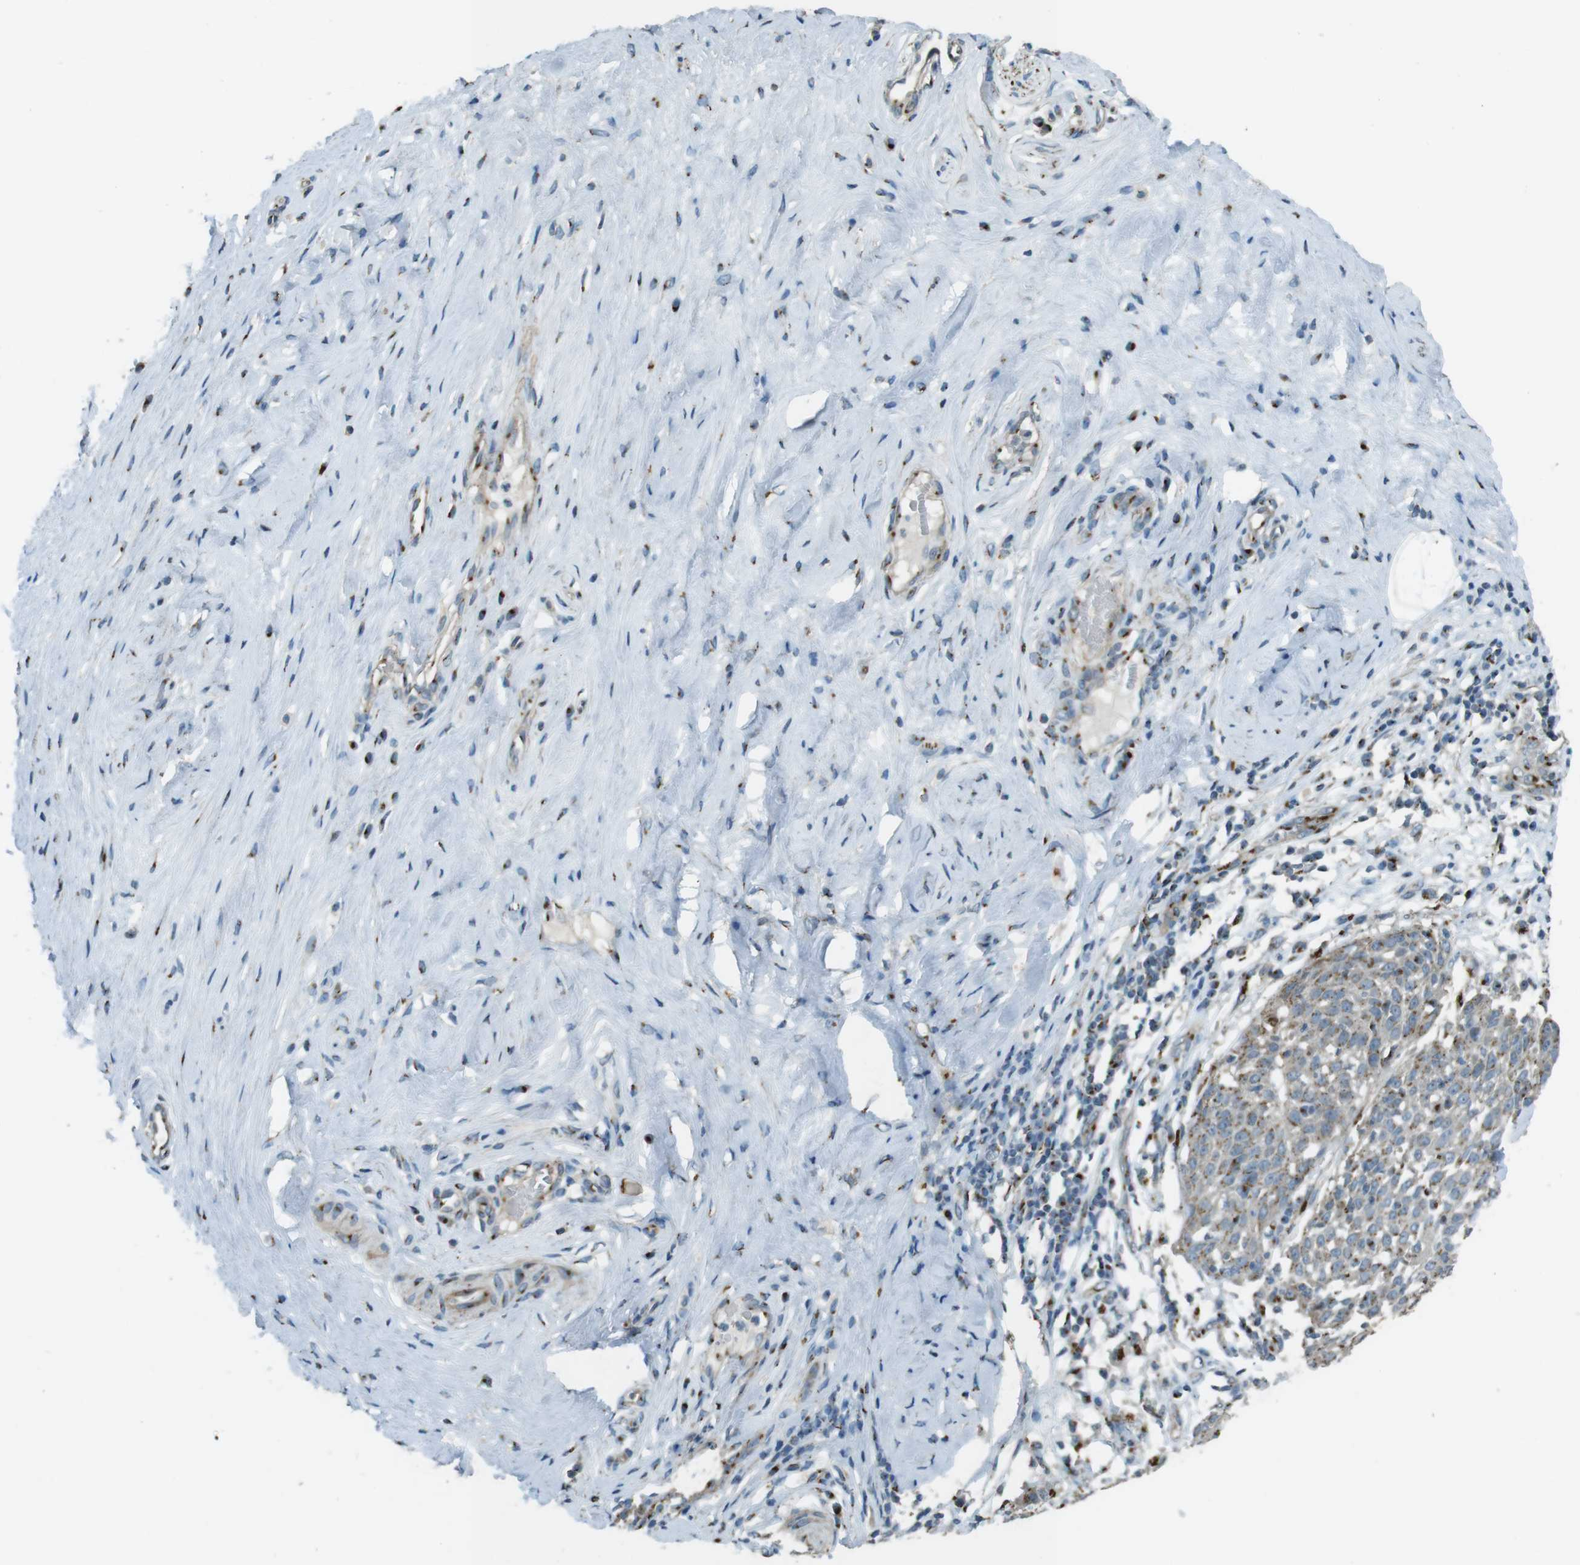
{"staining": {"intensity": "weak", "quantity": ">75%", "location": "cytoplasmic/membranous"}, "tissue": "cervical cancer", "cell_type": "Tumor cells", "image_type": "cancer", "snomed": [{"axis": "morphology", "description": "Squamous cell carcinoma, NOS"}, {"axis": "topography", "description": "Cervix"}], "caption": "The immunohistochemical stain labels weak cytoplasmic/membranous staining in tumor cells of squamous cell carcinoma (cervical) tissue.", "gene": "TMEM115", "patient": {"sex": "female", "age": 51}}